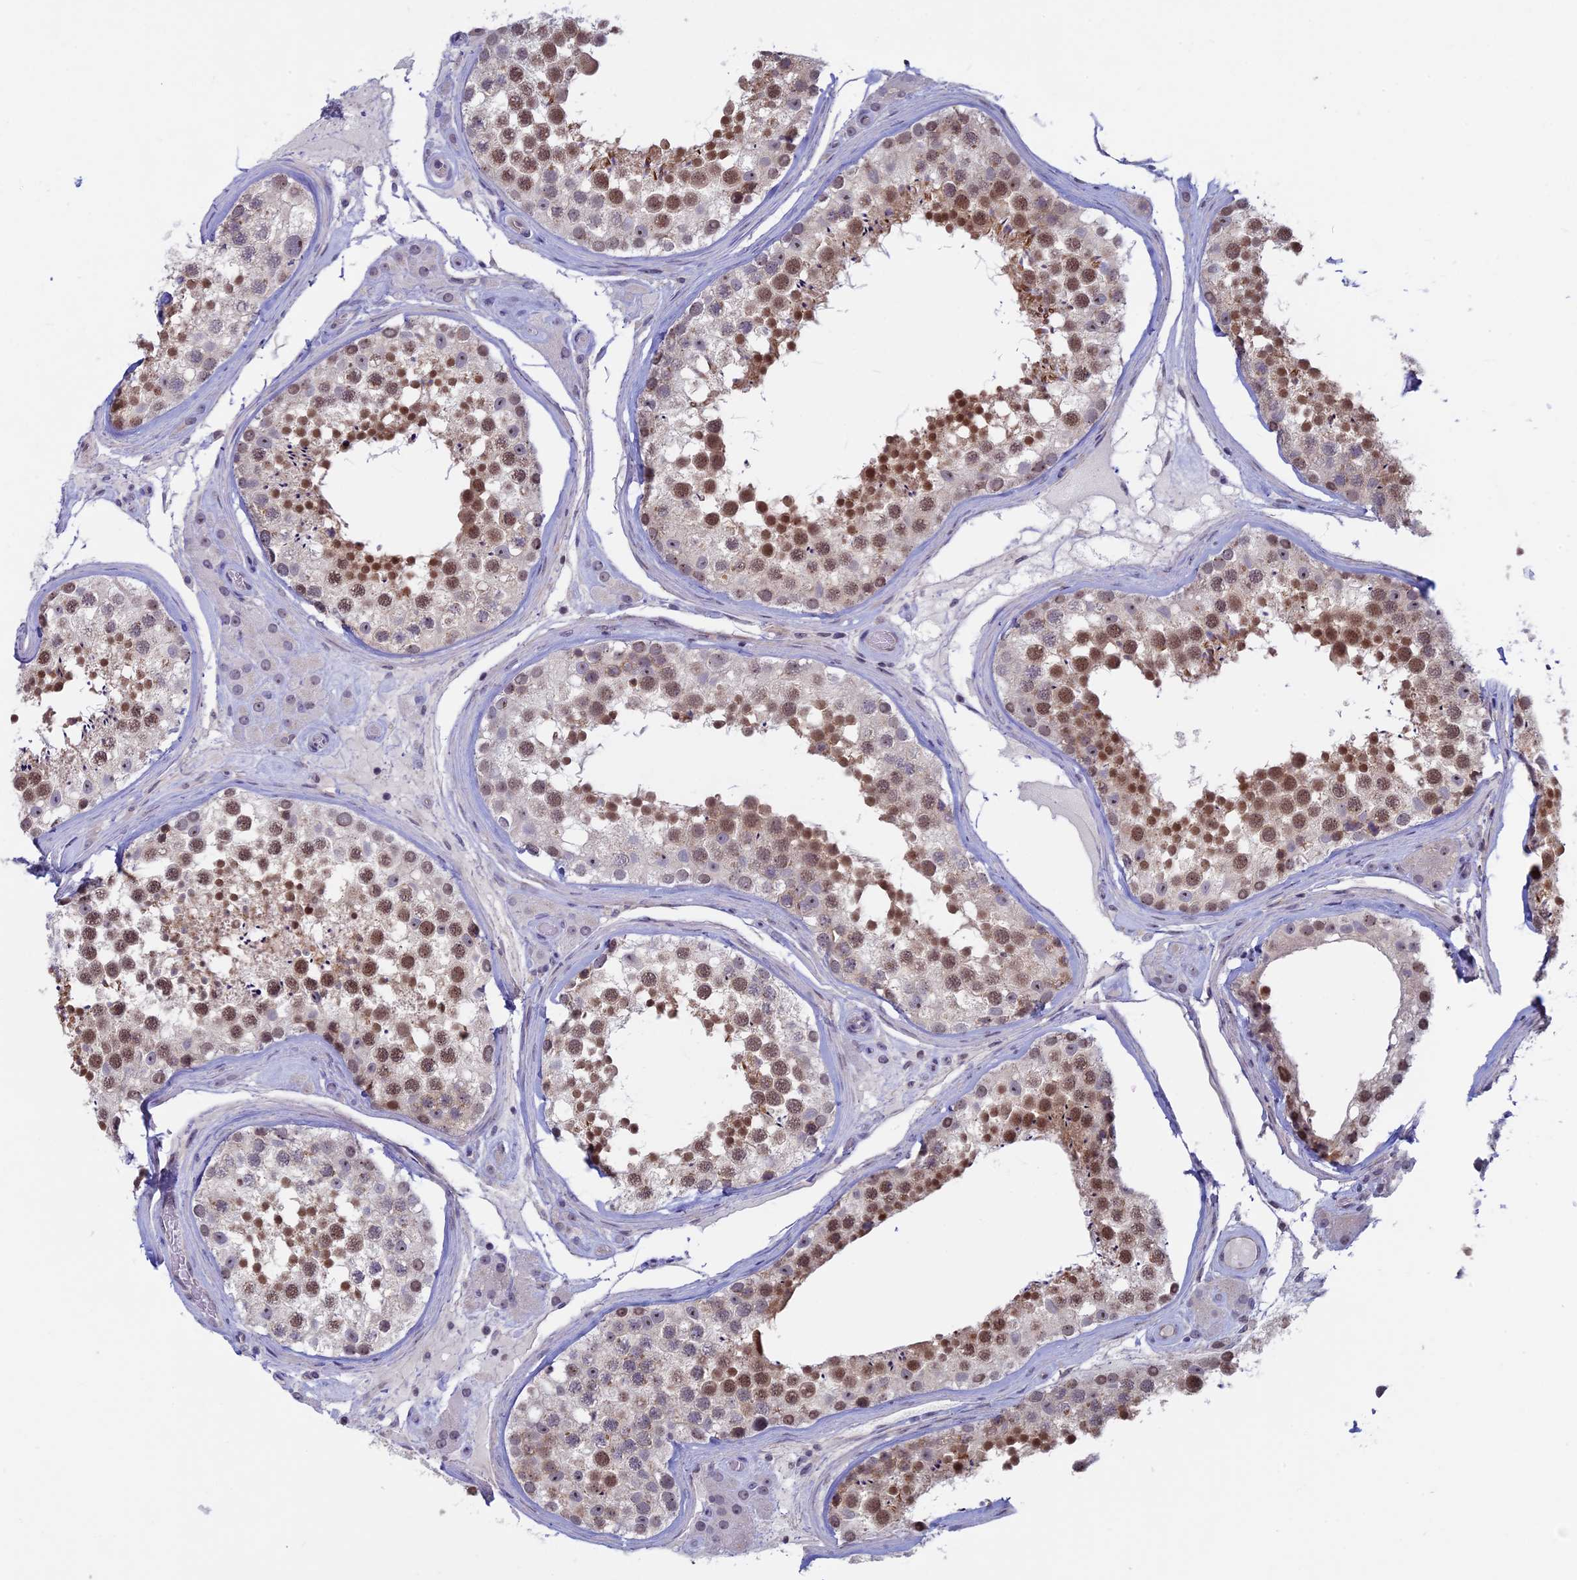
{"staining": {"intensity": "moderate", "quantity": ">75%", "location": "nuclear"}, "tissue": "testis", "cell_type": "Cells in seminiferous ducts", "image_type": "normal", "snomed": [{"axis": "morphology", "description": "Normal tissue, NOS"}, {"axis": "topography", "description": "Testis"}], "caption": "The photomicrograph shows staining of normal testis, revealing moderate nuclear protein staining (brown color) within cells in seminiferous ducts. Ihc stains the protein in brown and the nuclei are stained blue.", "gene": "SPIRE1", "patient": {"sex": "male", "age": 46}}